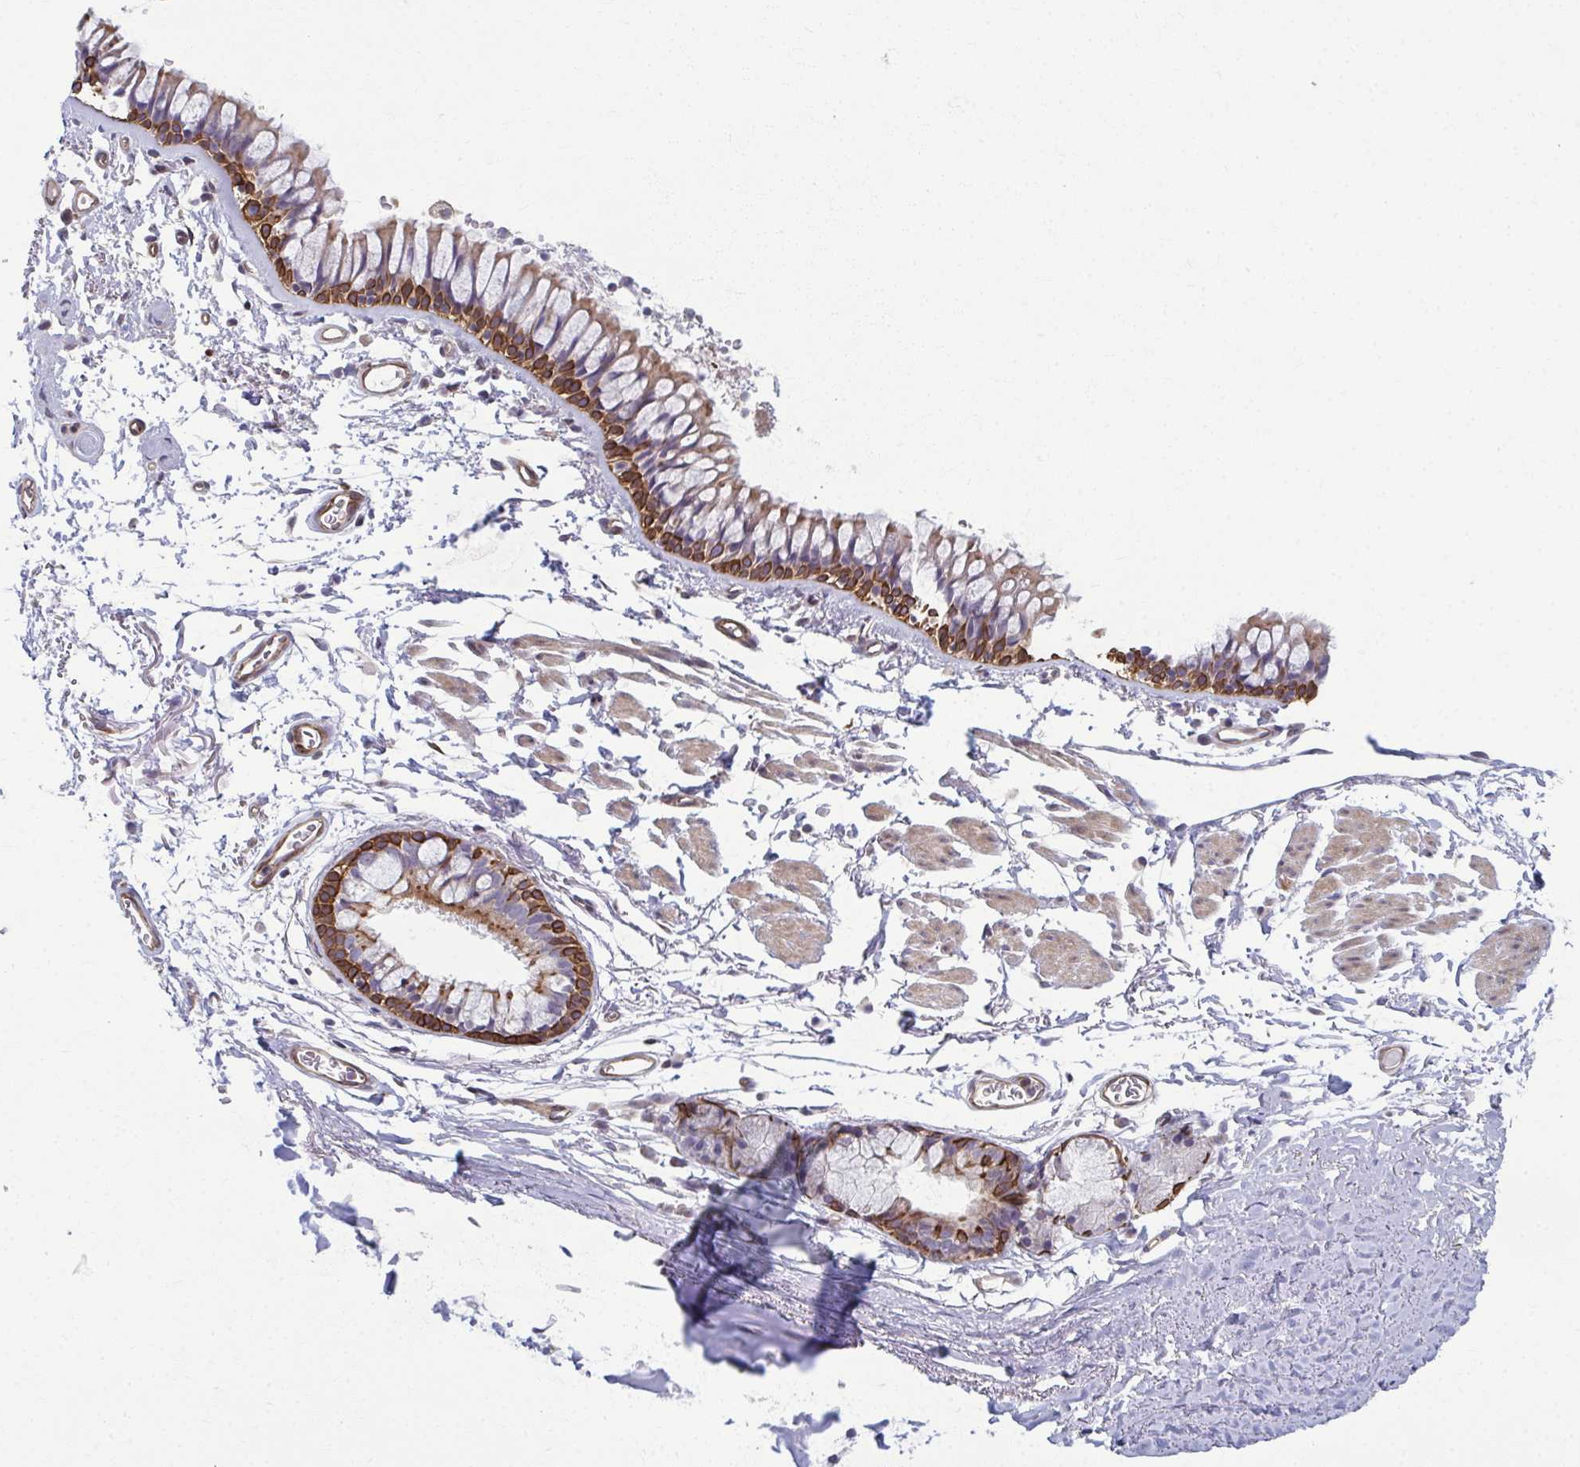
{"staining": {"intensity": "strong", "quantity": "25%-75%", "location": "cytoplasmic/membranous"}, "tissue": "bronchus", "cell_type": "Respiratory epithelial cells", "image_type": "normal", "snomed": [{"axis": "morphology", "description": "Normal tissue, NOS"}, {"axis": "topography", "description": "Cartilage tissue"}, {"axis": "topography", "description": "Bronchus"}], "caption": "A high-resolution micrograph shows immunohistochemistry (IHC) staining of benign bronchus, which shows strong cytoplasmic/membranous positivity in about 25%-75% of respiratory epithelial cells. Nuclei are stained in blue.", "gene": "EID2B", "patient": {"sex": "female", "age": 79}}